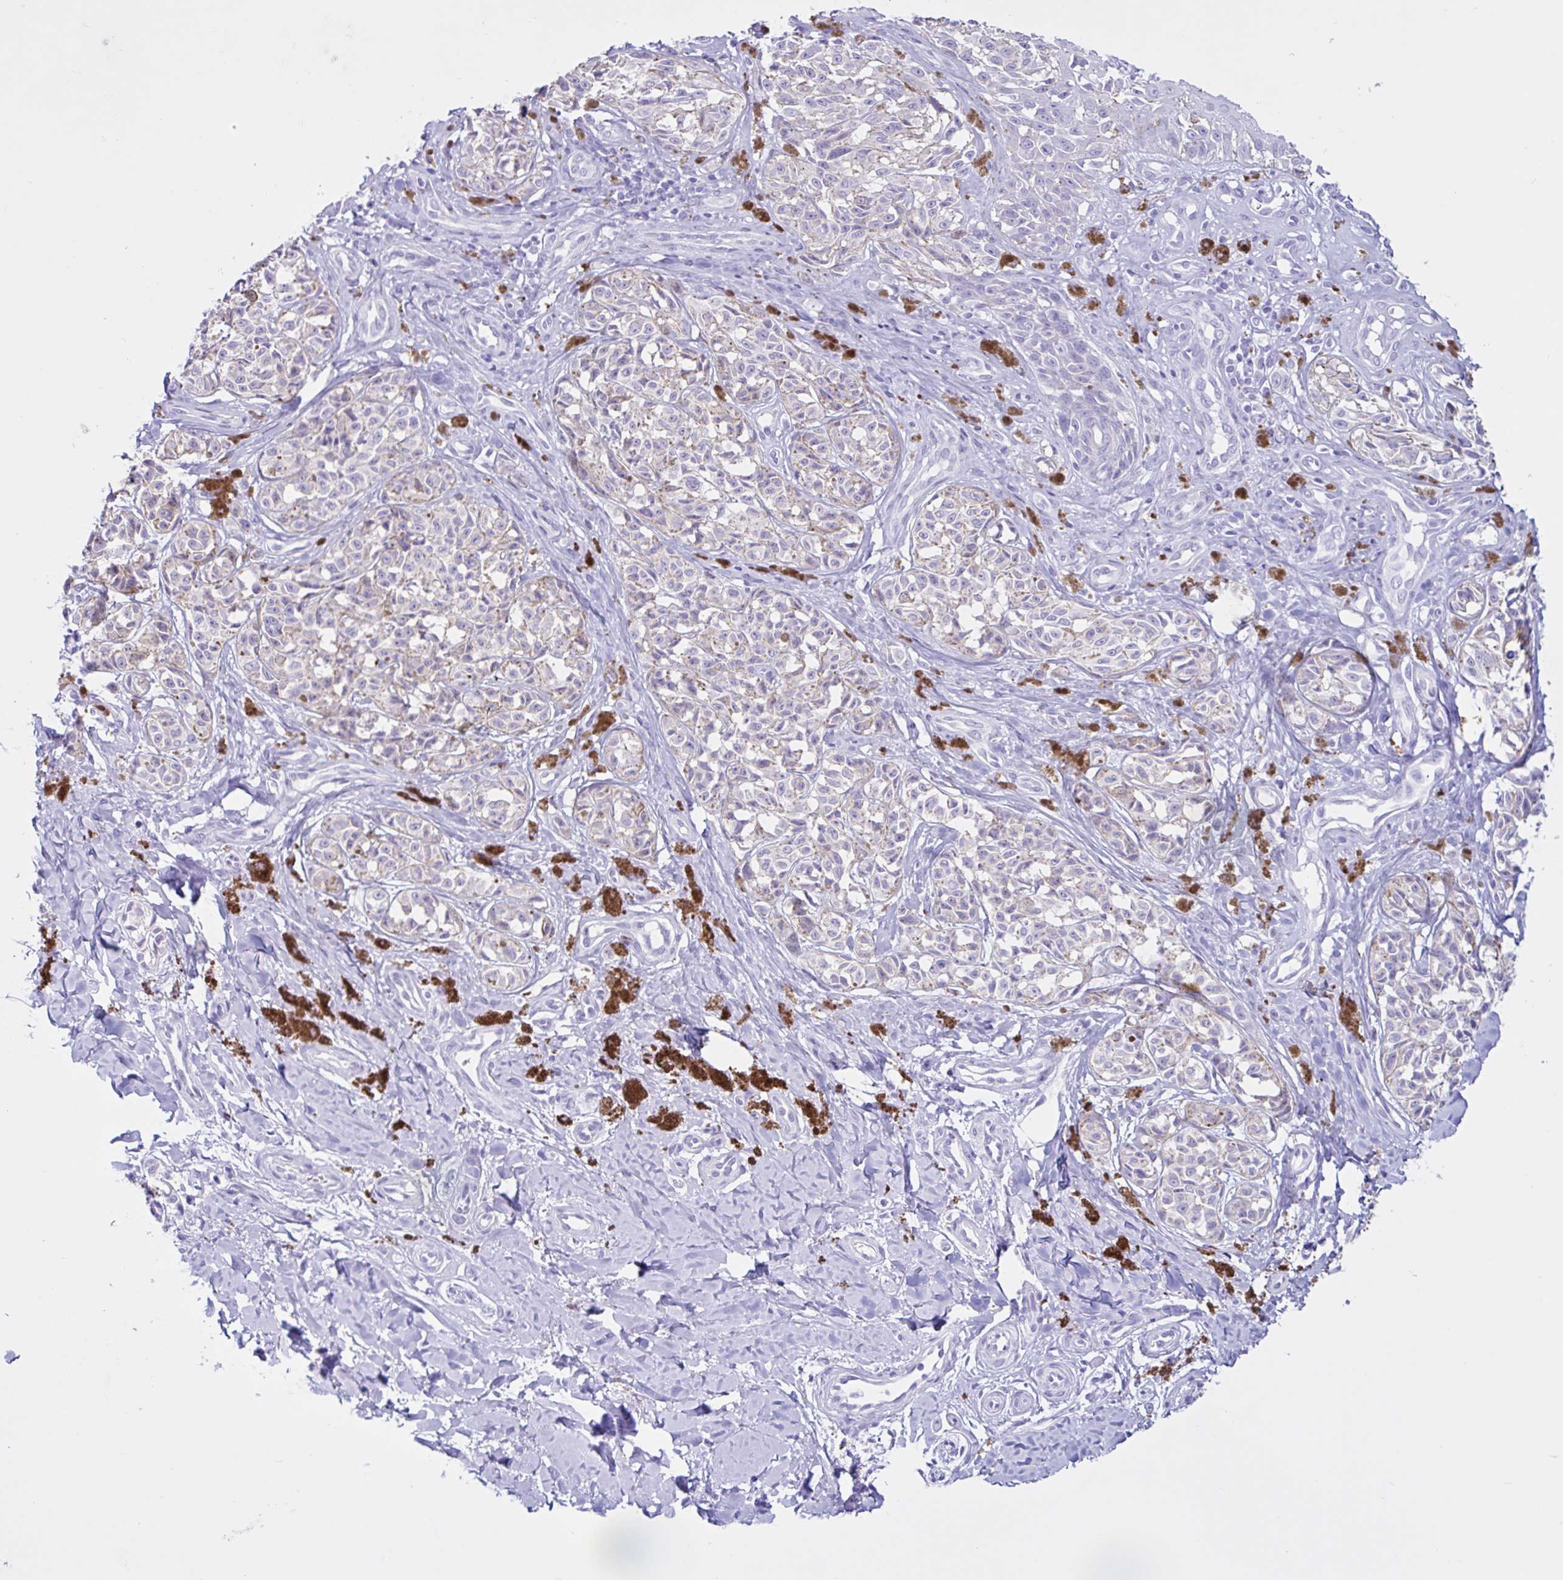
{"staining": {"intensity": "negative", "quantity": "none", "location": "none"}, "tissue": "melanoma", "cell_type": "Tumor cells", "image_type": "cancer", "snomed": [{"axis": "morphology", "description": "Malignant melanoma, NOS"}, {"axis": "topography", "description": "Skin"}], "caption": "A photomicrograph of melanoma stained for a protein reveals no brown staining in tumor cells.", "gene": "CYP19A1", "patient": {"sex": "female", "age": 65}}